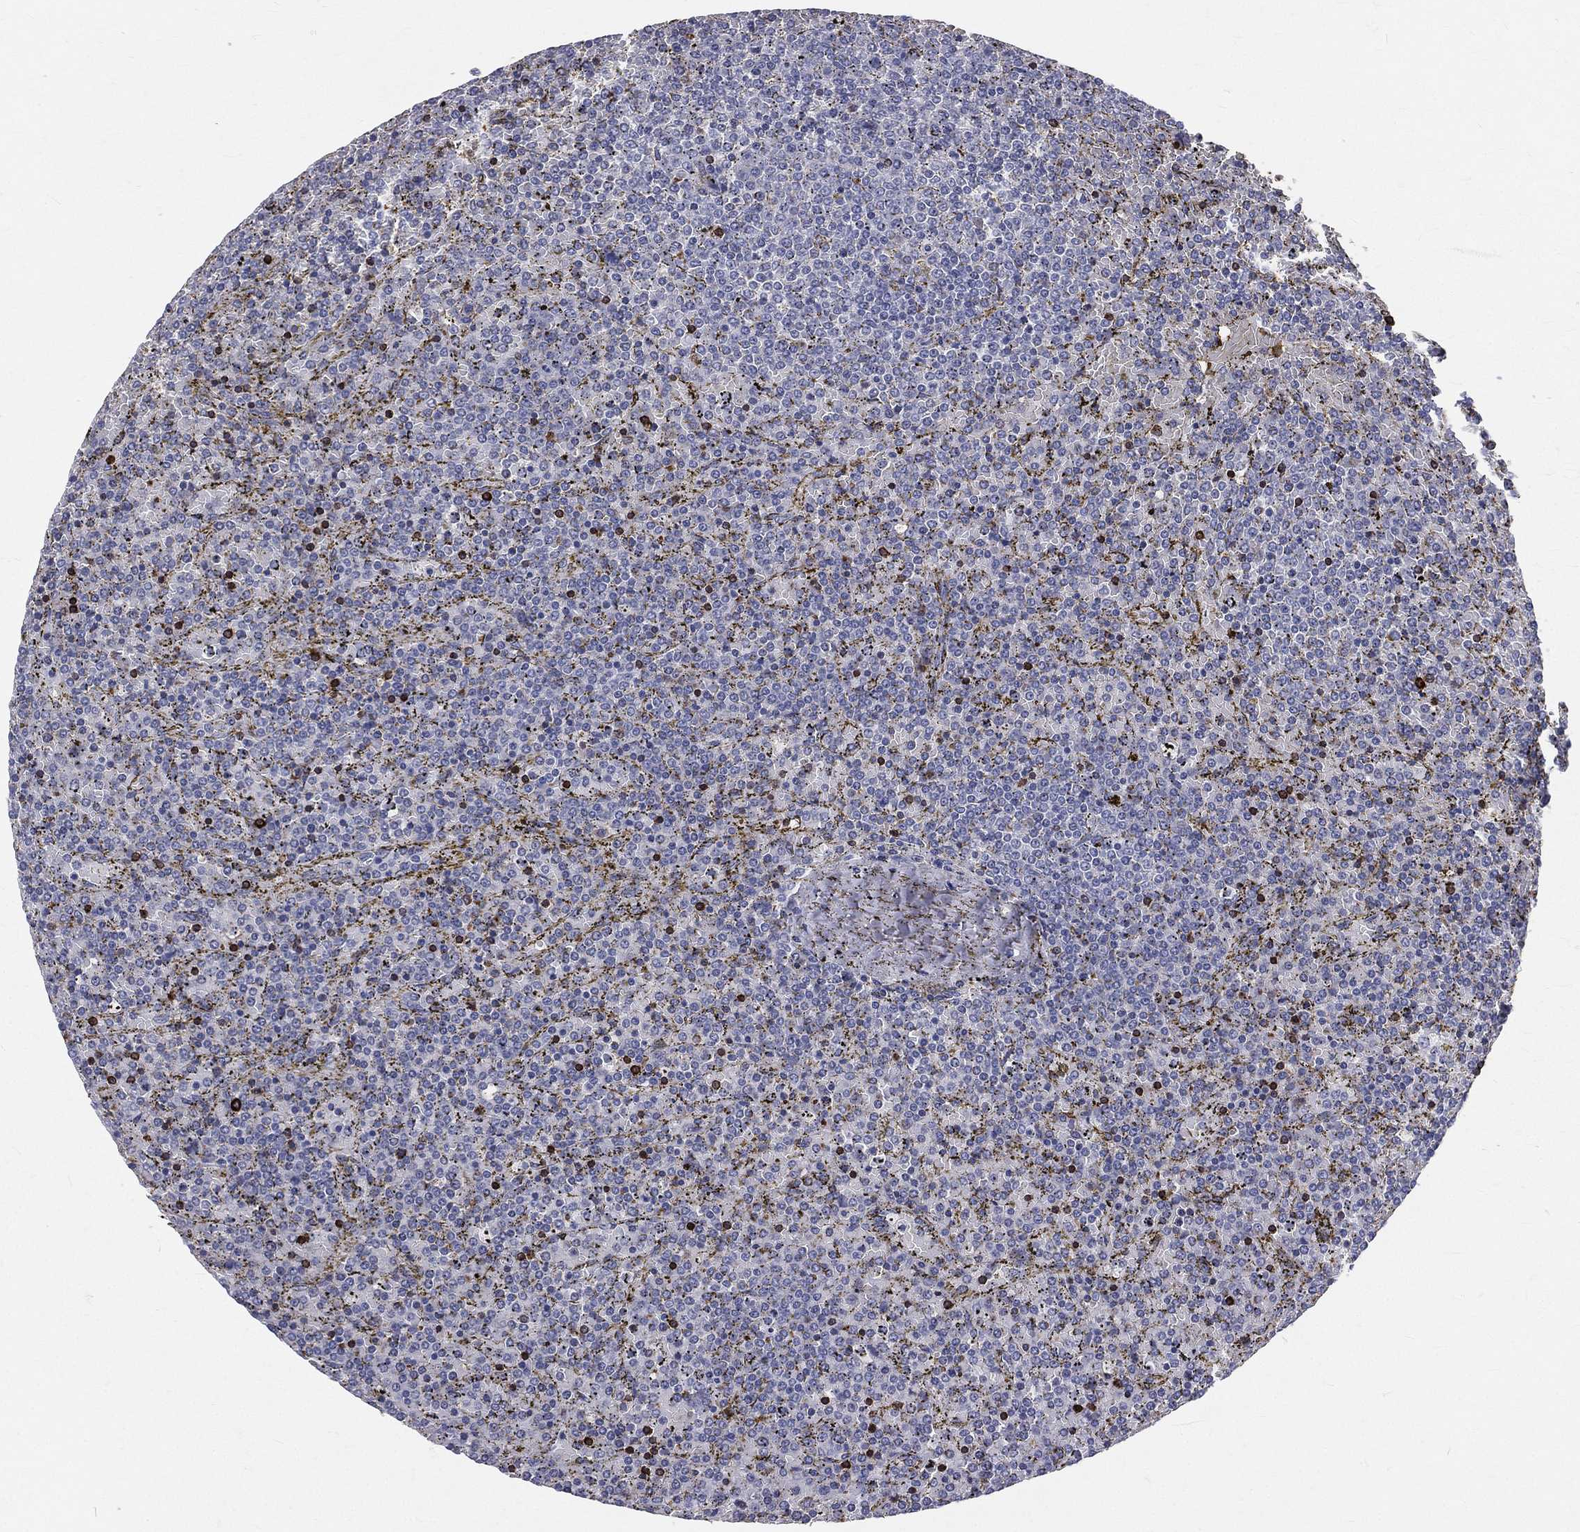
{"staining": {"intensity": "negative", "quantity": "none", "location": "none"}, "tissue": "lymphoma", "cell_type": "Tumor cells", "image_type": "cancer", "snomed": [{"axis": "morphology", "description": "Malignant lymphoma, non-Hodgkin's type, Low grade"}, {"axis": "topography", "description": "Spleen"}], "caption": "Malignant lymphoma, non-Hodgkin's type (low-grade) stained for a protein using immunohistochemistry demonstrates no positivity tumor cells.", "gene": "CTSW", "patient": {"sex": "female", "age": 77}}